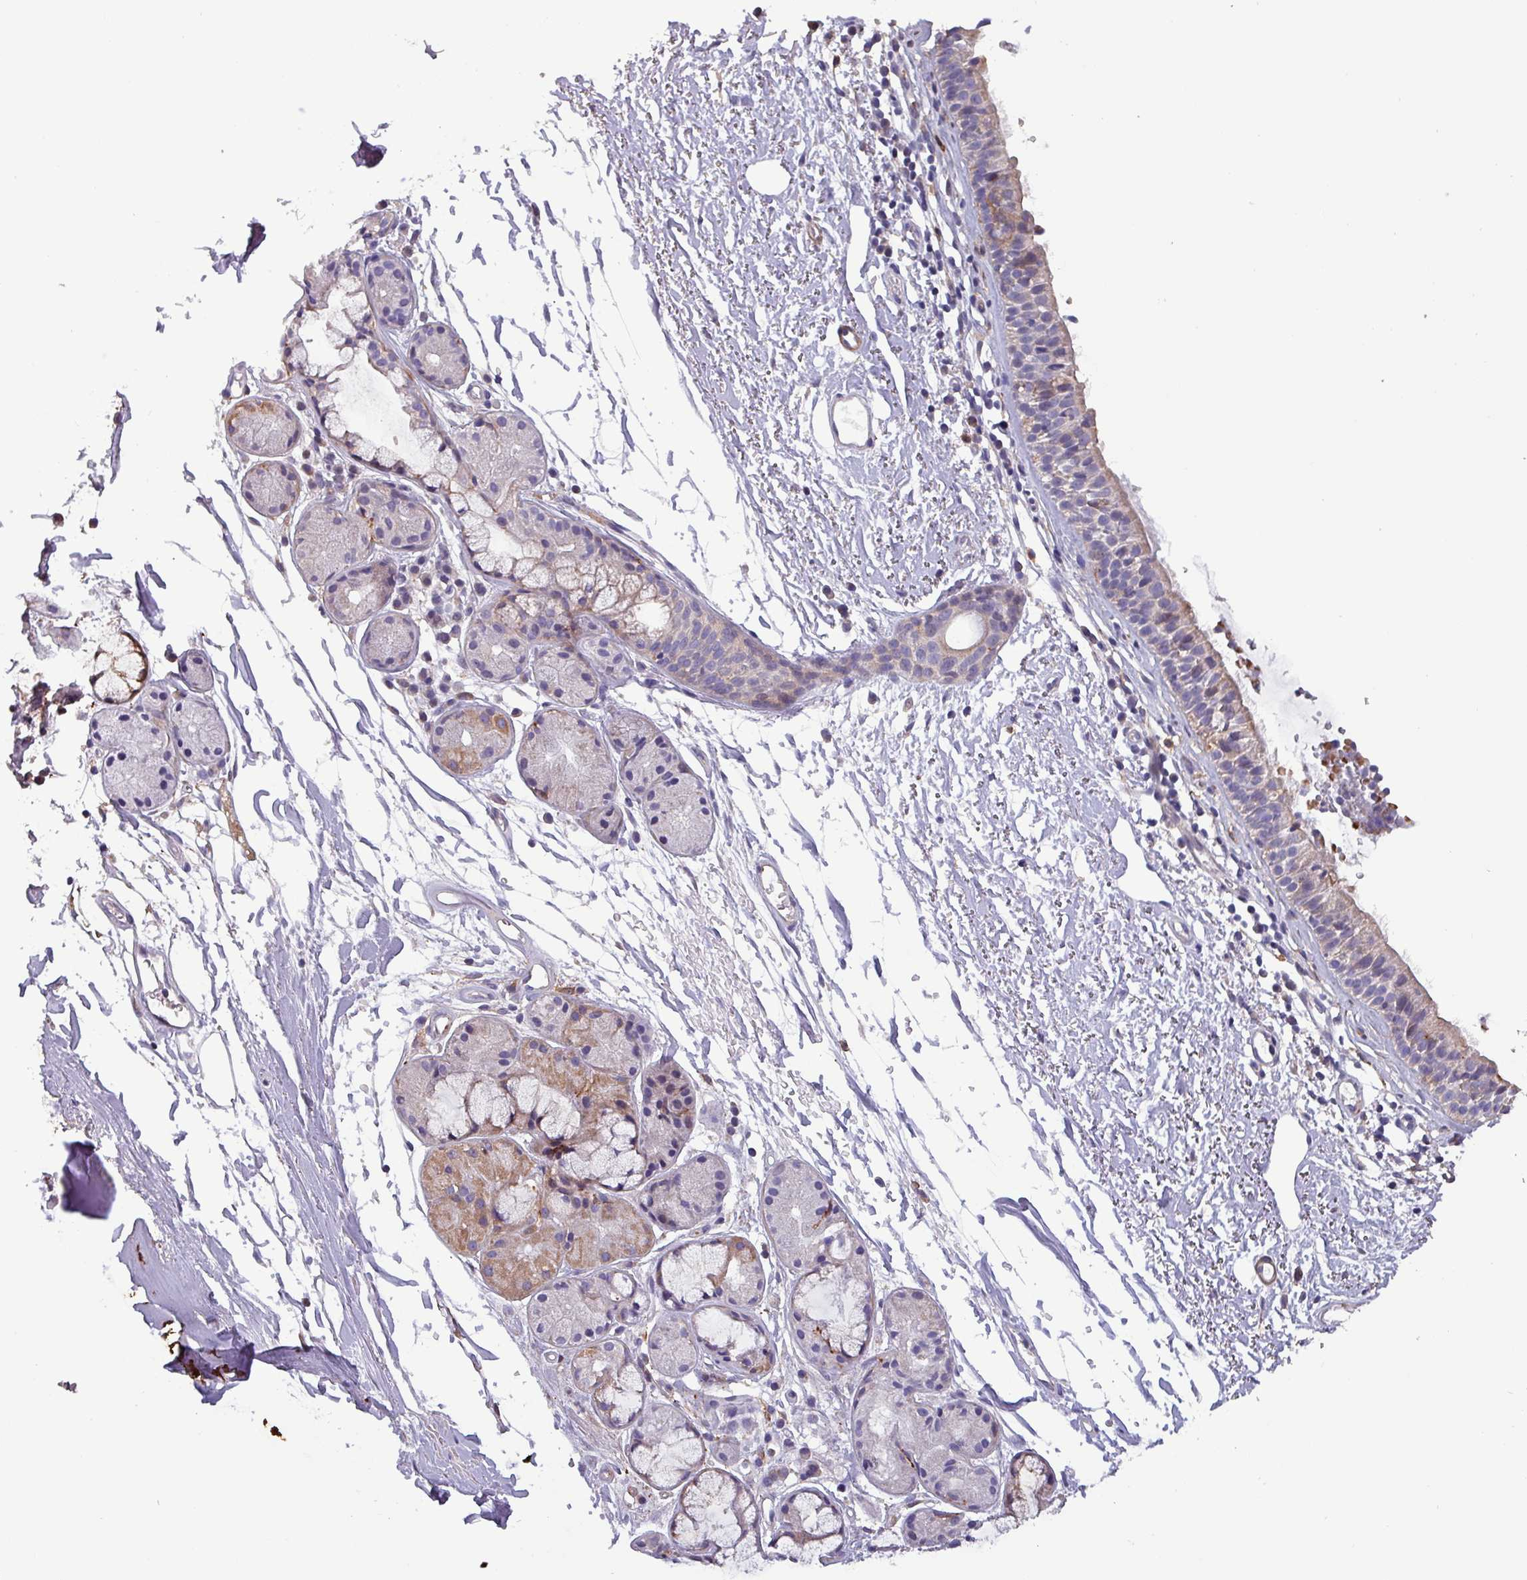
{"staining": {"intensity": "weak", "quantity": "<25%", "location": "cytoplasmic/membranous"}, "tissue": "nasopharynx", "cell_type": "Respiratory epithelial cells", "image_type": "normal", "snomed": [{"axis": "morphology", "description": "Normal tissue, NOS"}, {"axis": "topography", "description": "Cartilage tissue"}, {"axis": "topography", "description": "Nasopharynx"}], "caption": "Immunohistochemistry (IHC) image of benign nasopharynx: nasopharynx stained with DAB (3,3'-diaminobenzidine) shows no significant protein expression in respiratory epithelial cells.", "gene": "SCIN", "patient": {"sex": "male", "age": 56}}